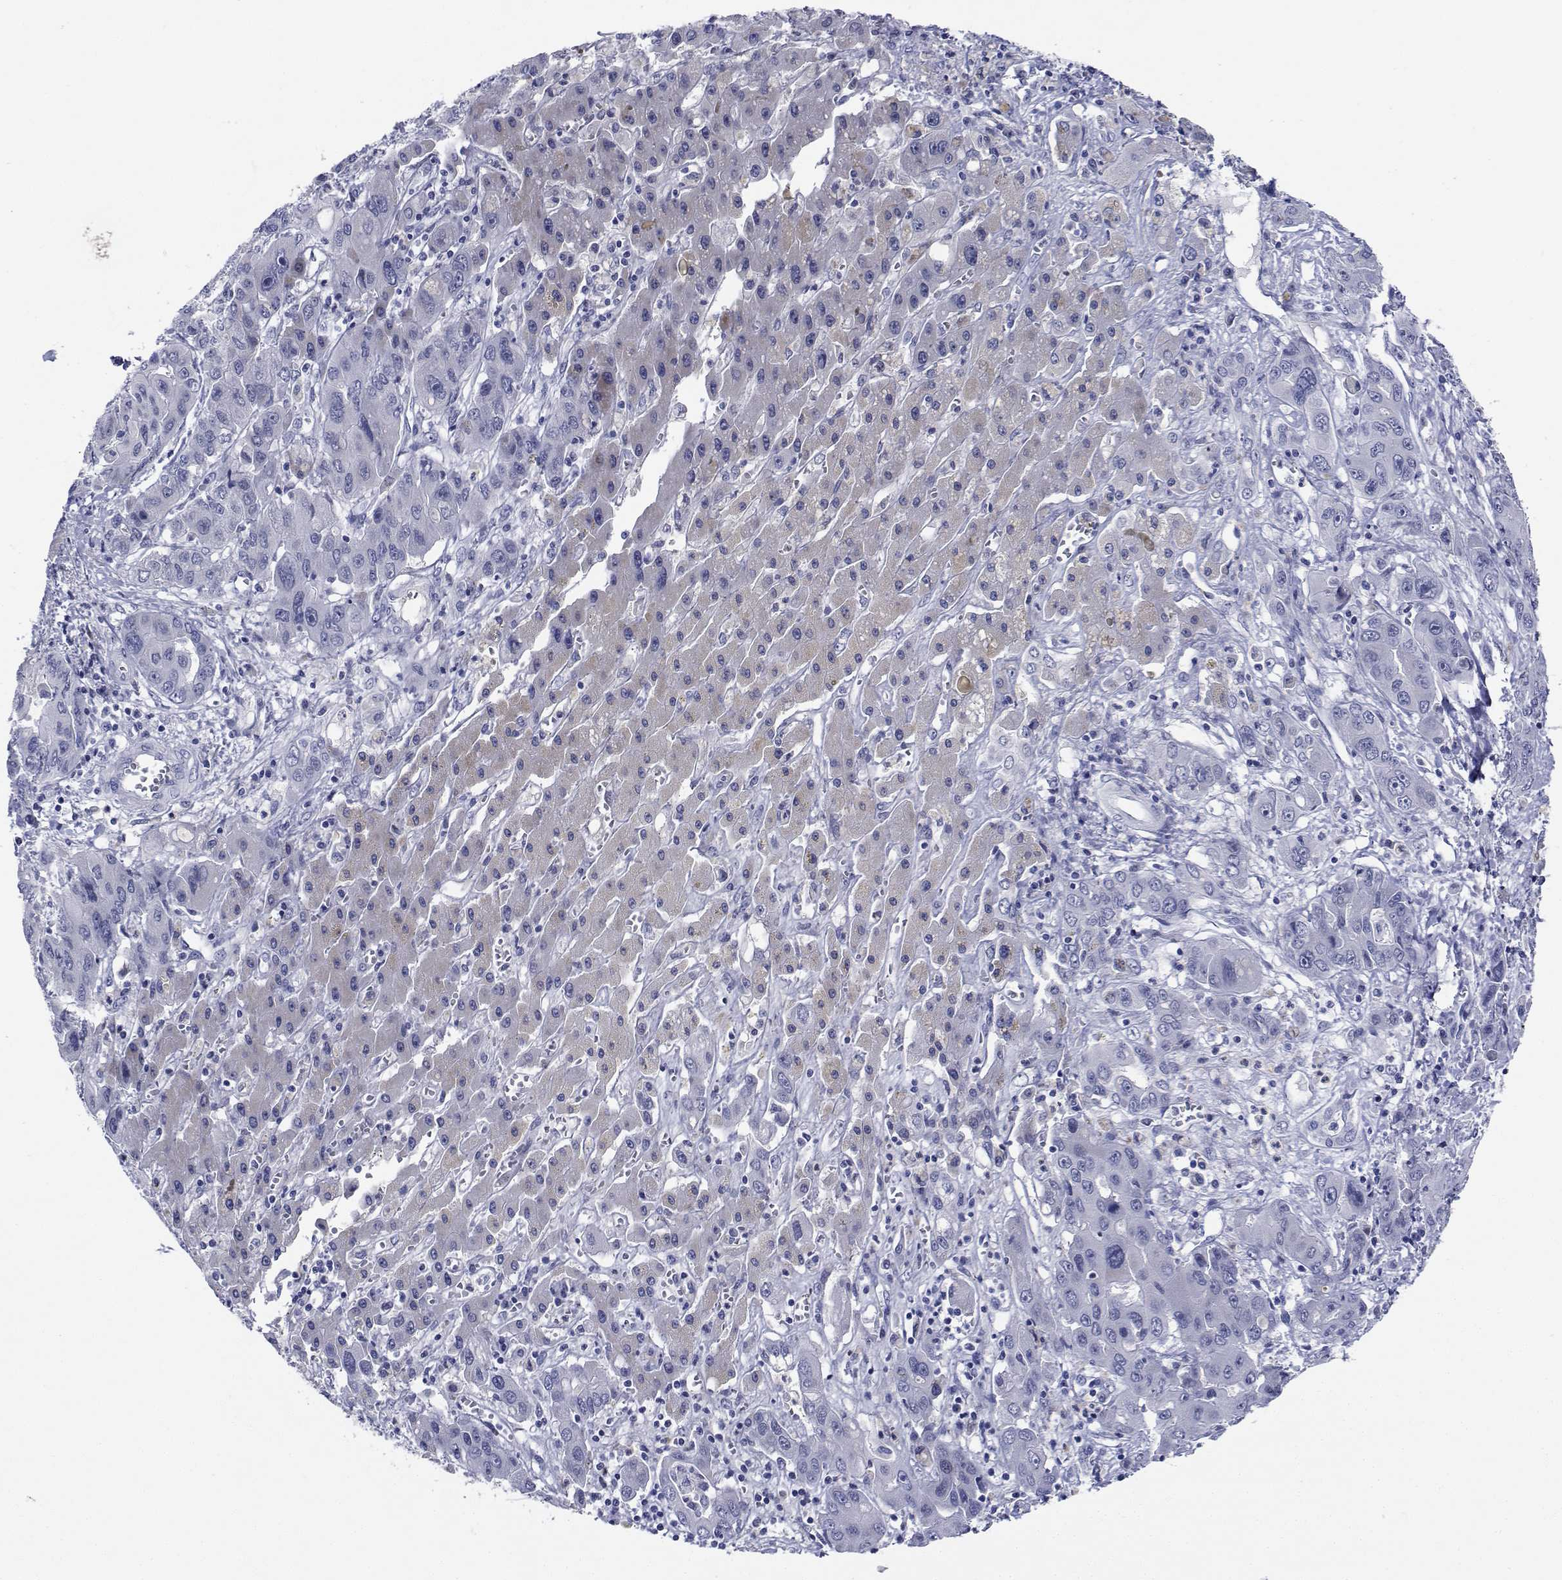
{"staining": {"intensity": "negative", "quantity": "none", "location": "none"}, "tissue": "liver cancer", "cell_type": "Tumor cells", "image_type": "cancer", "snomed": [{"axis": "morphology", "description": "Cholangiocarcinoma"}, {"axis": "topography", "description": "Liver"}], "caption": "The IHC photomicrograph has no significant expression in tumor cells of liver cholangiocarcinoma tissue. (Brightfield microscopy of DAB IHC at high magnification).", "gene": "PLXNA4", "patient": {"sex": "male", "age": 67}}